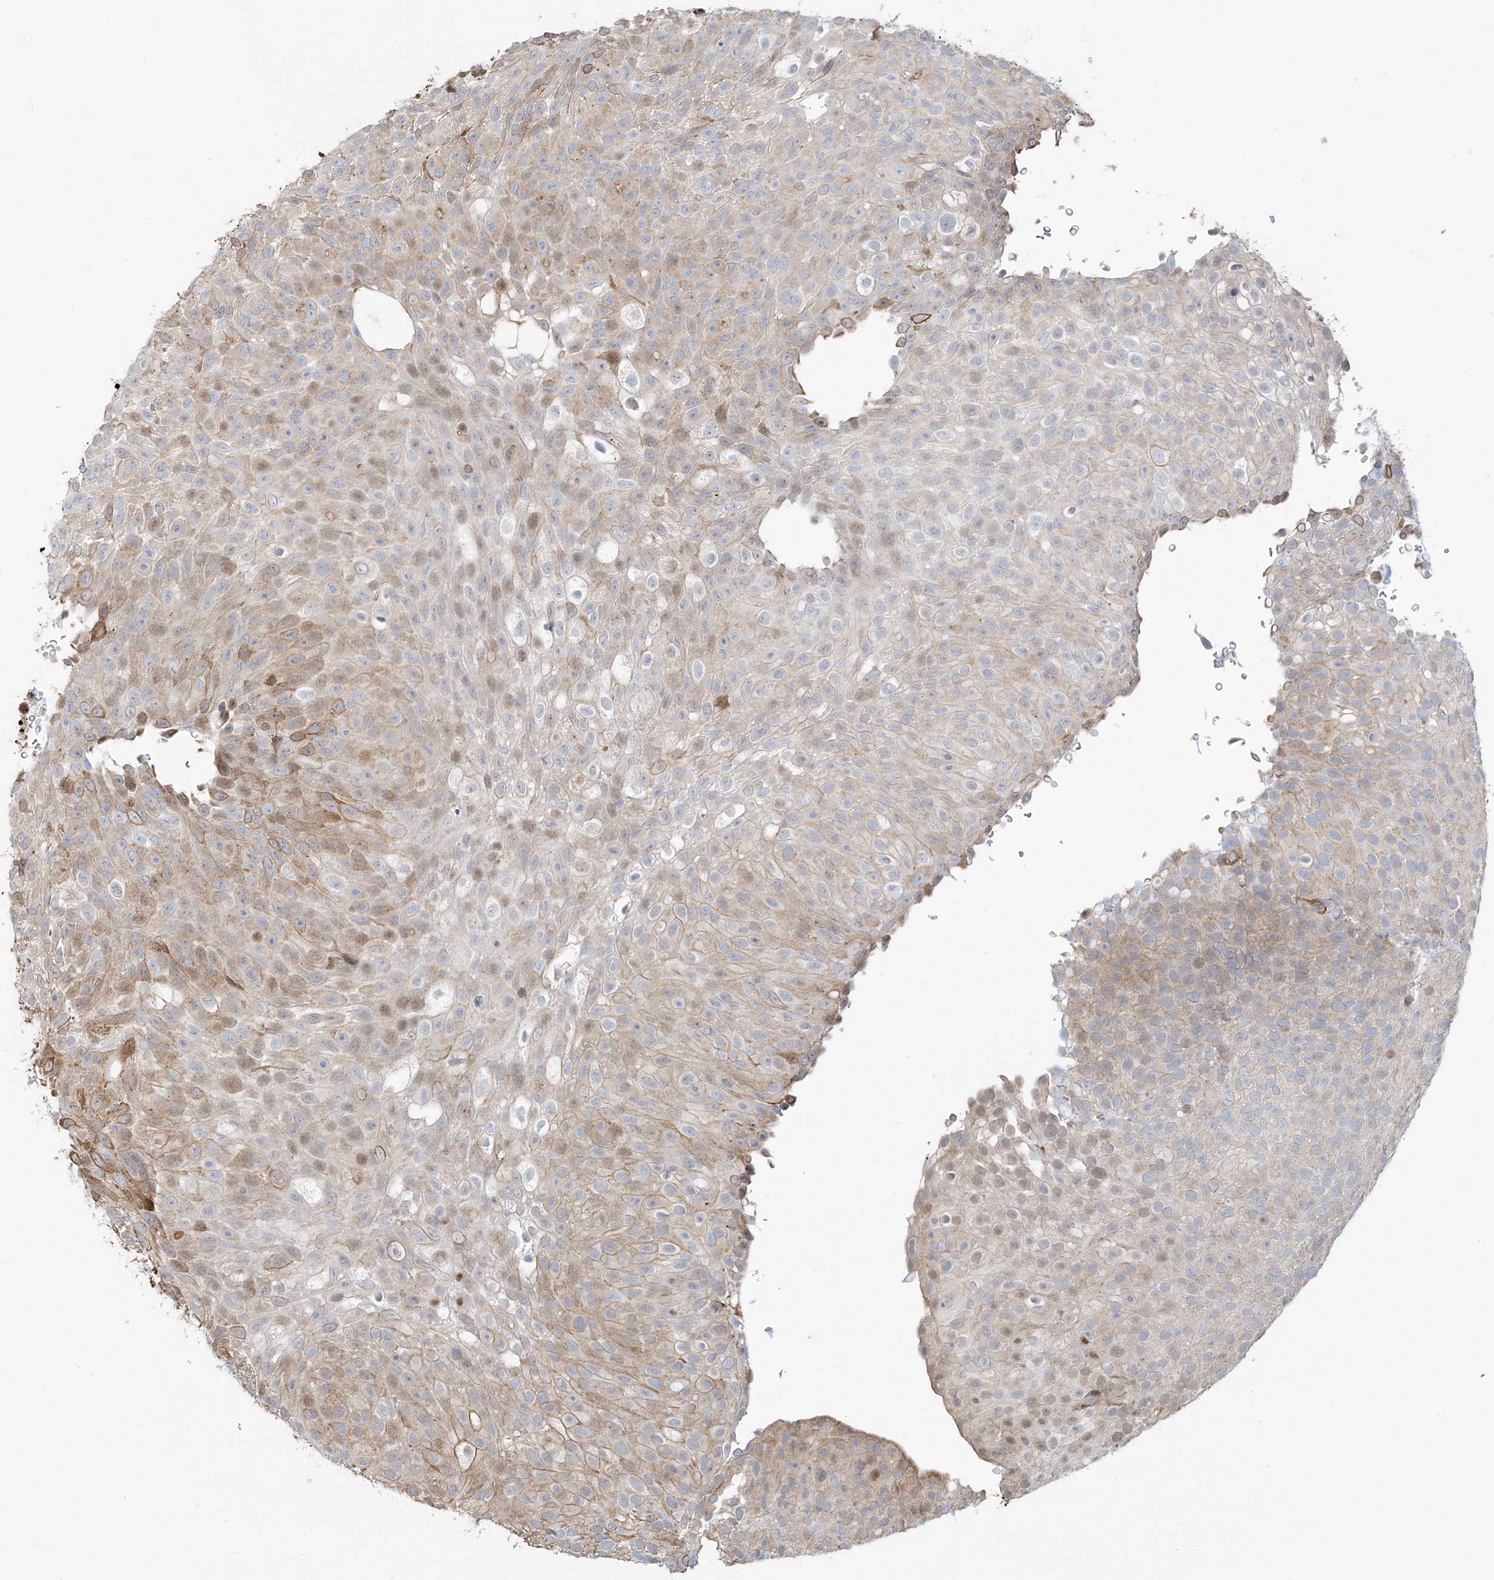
{"staining": {"intensity": "moderate", "quantity": "<25%", "location": "cytoplasmic/membranous"}, "tissue": "urothelial cancer", "cell_type": "Tumor cells", "image_type": "cancer", "snomed": [{"axis": "morphology", "description": "Urothelial carcinoma, Low grade"}, {"axis": "topography", "description": "Urinary bladder"}], "caption": "There is low levels of moderate cytoplasmic/membranous positivity in tumor cells of urothelial cancer, as demonstrated by immunohistochemical staining (brown color).", "gene": "VMP1", "patient": {"sex": "male", "age": 78}}